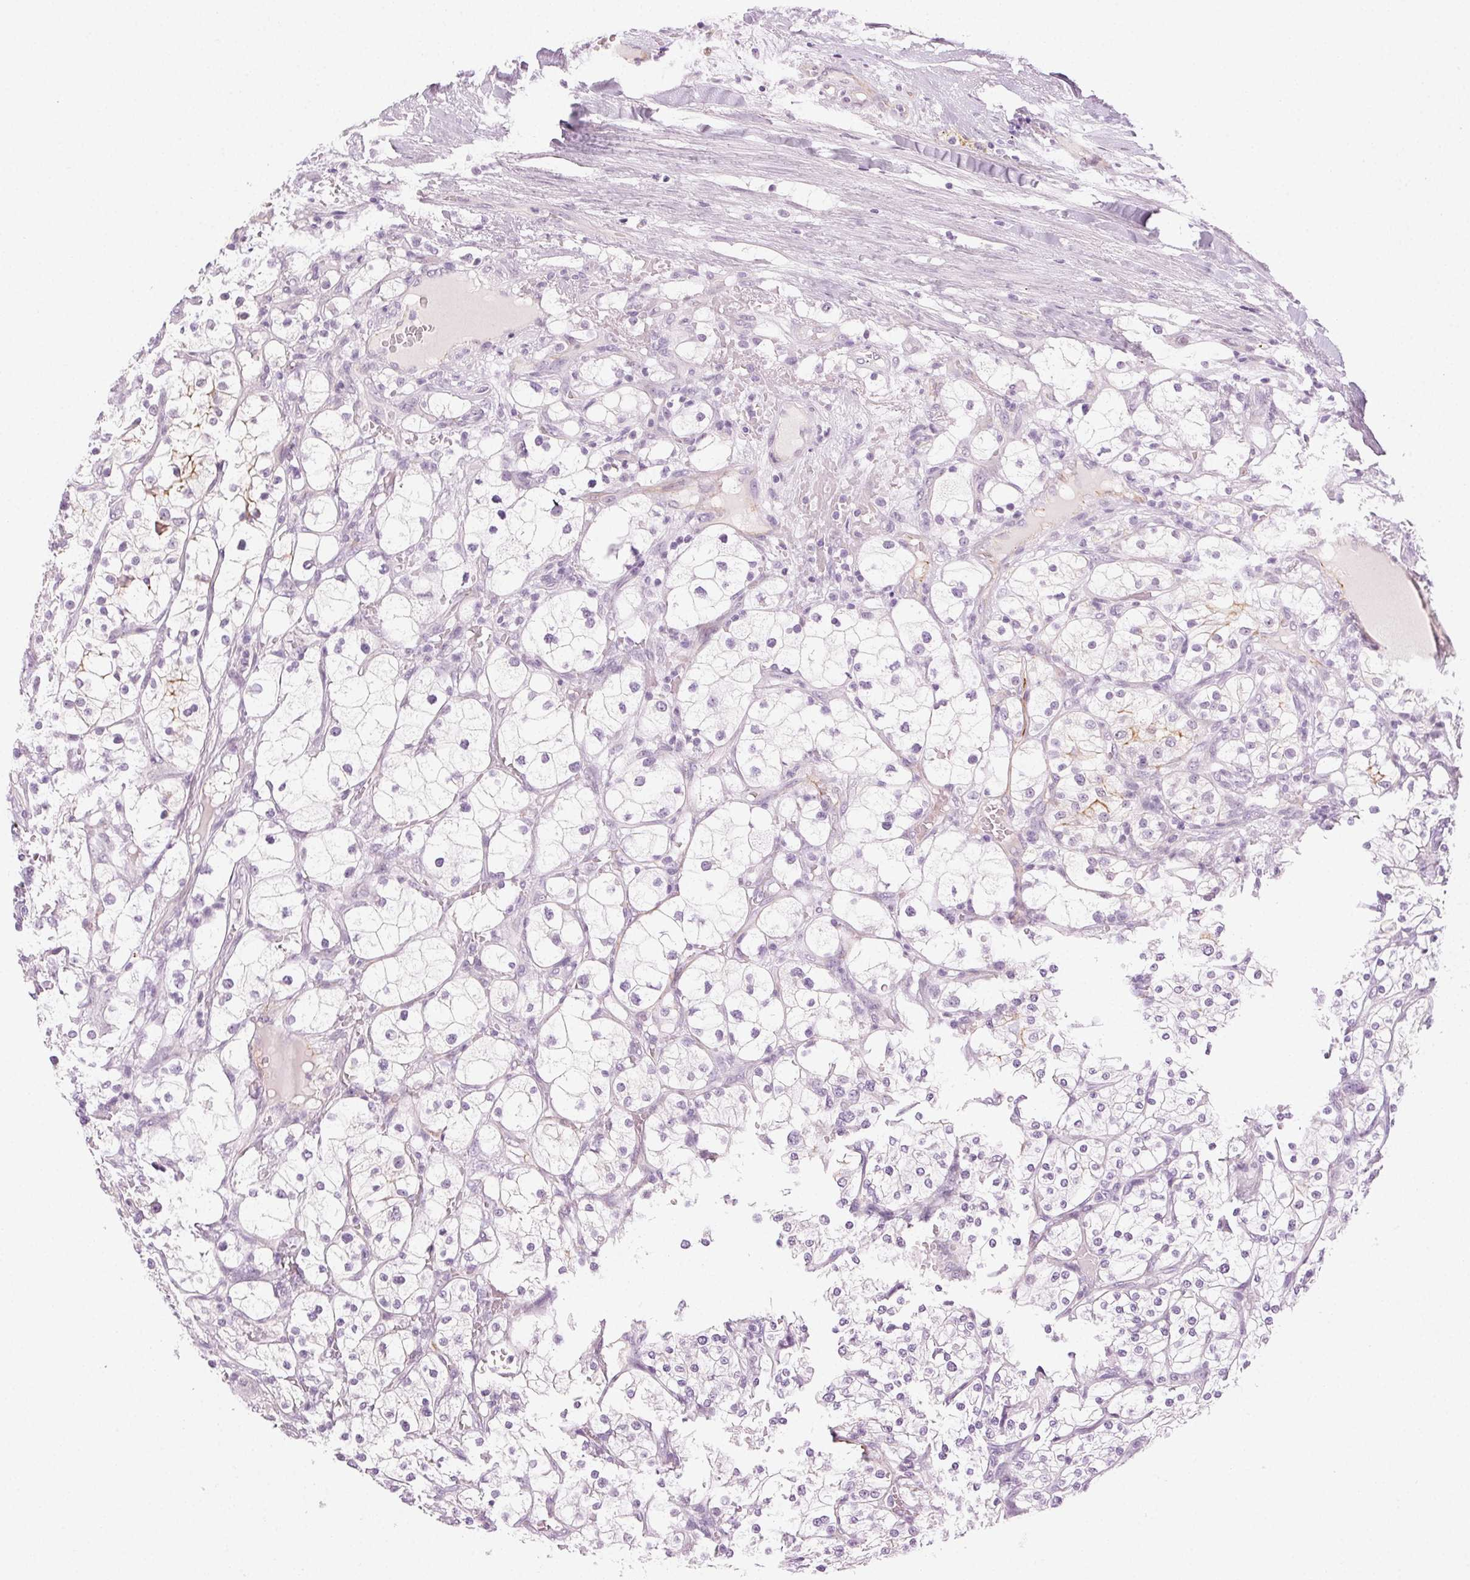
{"staining": {"intensity": "negative", "quantity": "none", "location": "none"}, "tissue": "renal cancer", "cell_type": "Tumor cells", "image_type": "cancer", "snomed": [{"axis": "morphology", "description": "Adenocarcinoma, NOS"}, {"axis": "topography", "description": "Kidney"}], "caption": "This is an immunohistochemistry photomicrograph of renal adenocarcinoma. There is no expression in tumor cells.", "gene": "AIF1L", "patient": {"sex": "male", "age": 80}}